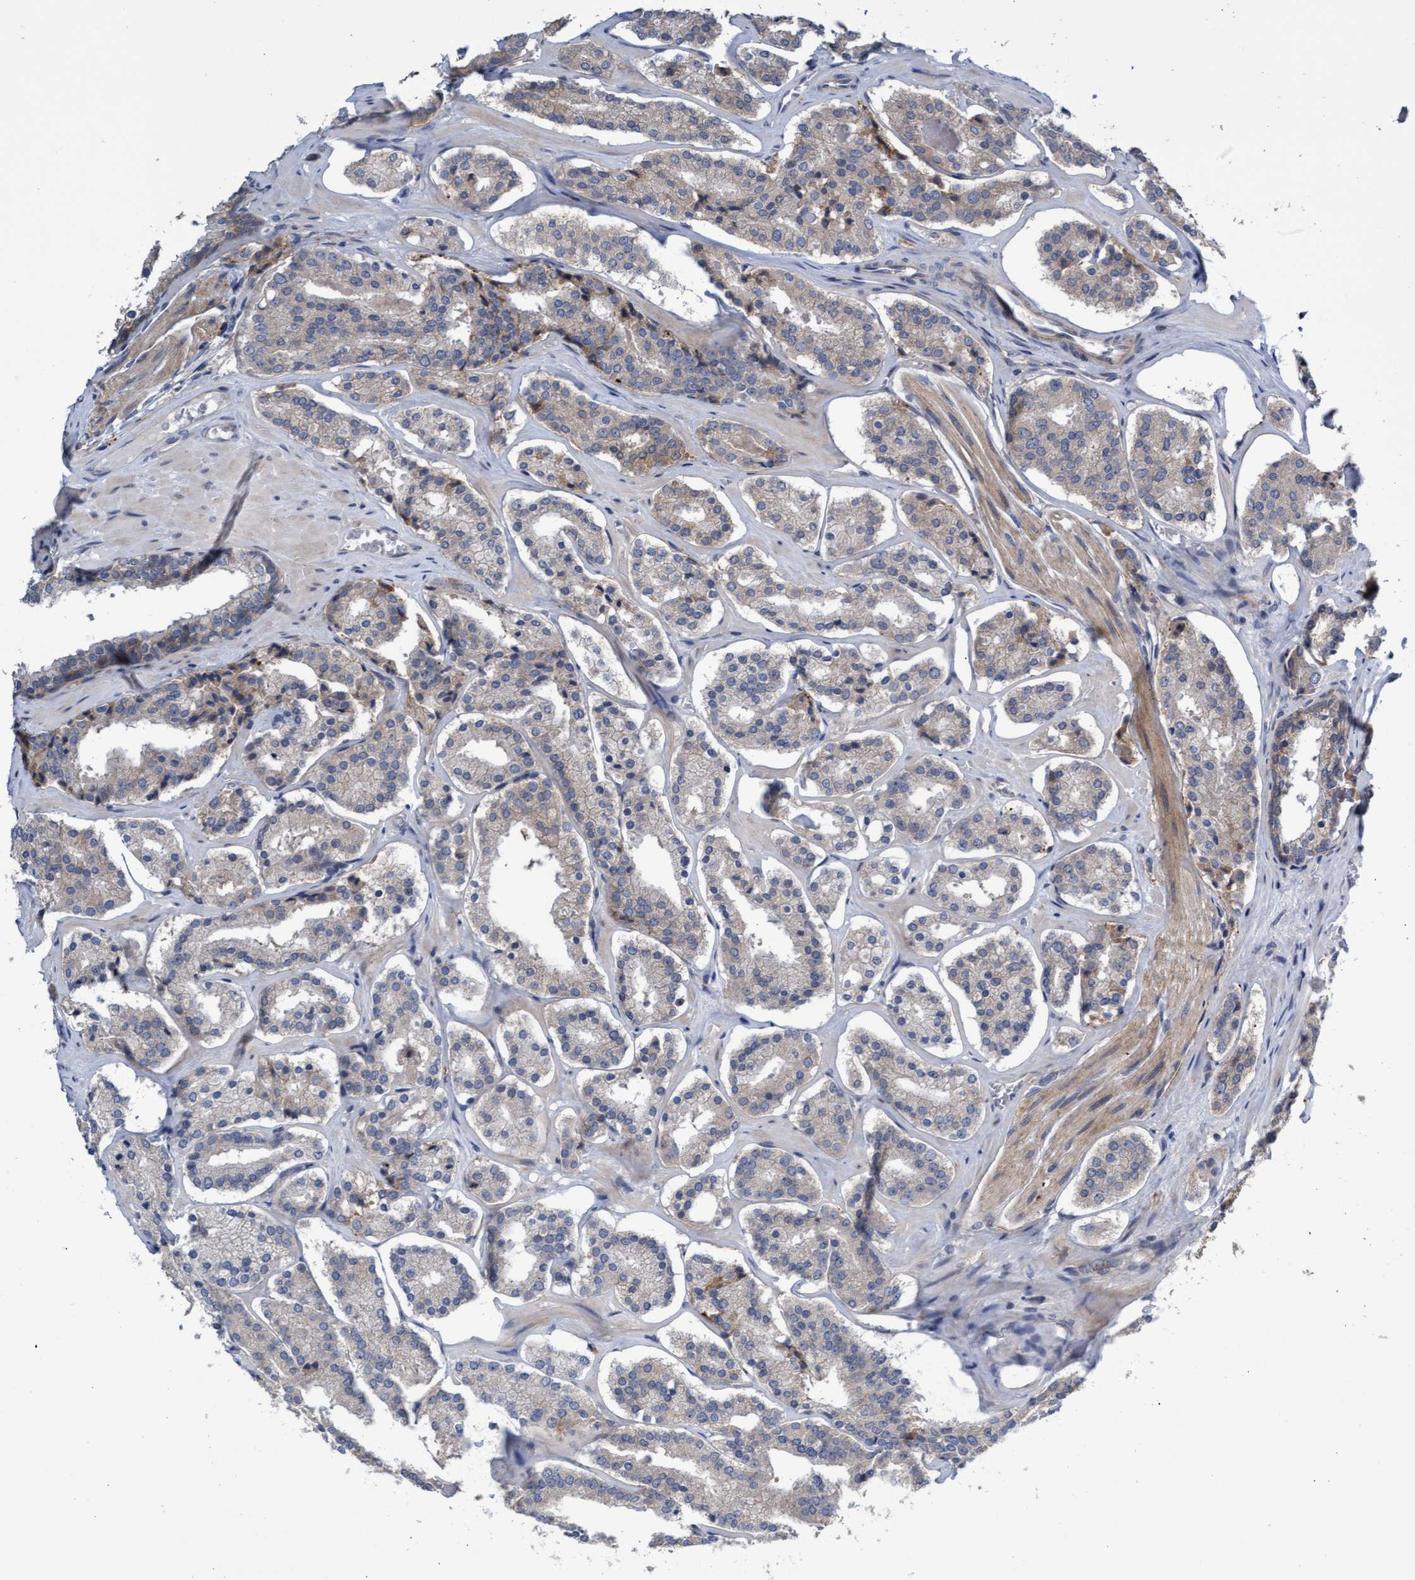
{"staining": {"intensity": "weak", "quantity": "<25%", "location": "cytoplasmic/membranous"}, "tissue": "prostate cancer", "cell_type": "Tumor cells", "image_type": "cancer", "snomed": [{"axis": "morphology", "description": "Adenocarcinoma, High grade"}, {"axis": "topography", "description": "Prostate"}], "caption": "IHC photomicrograph of prostate cancer (adenocarcinoma (high-grade)) stained for a protein (brown), which demonstrates no staining in tumor cells. (Brightfield microscopy of DAB immunohistochemistry (IHC) at high magnification).", "gene": "ABCF2", "patient": {"sex": "male", "age": 60}}